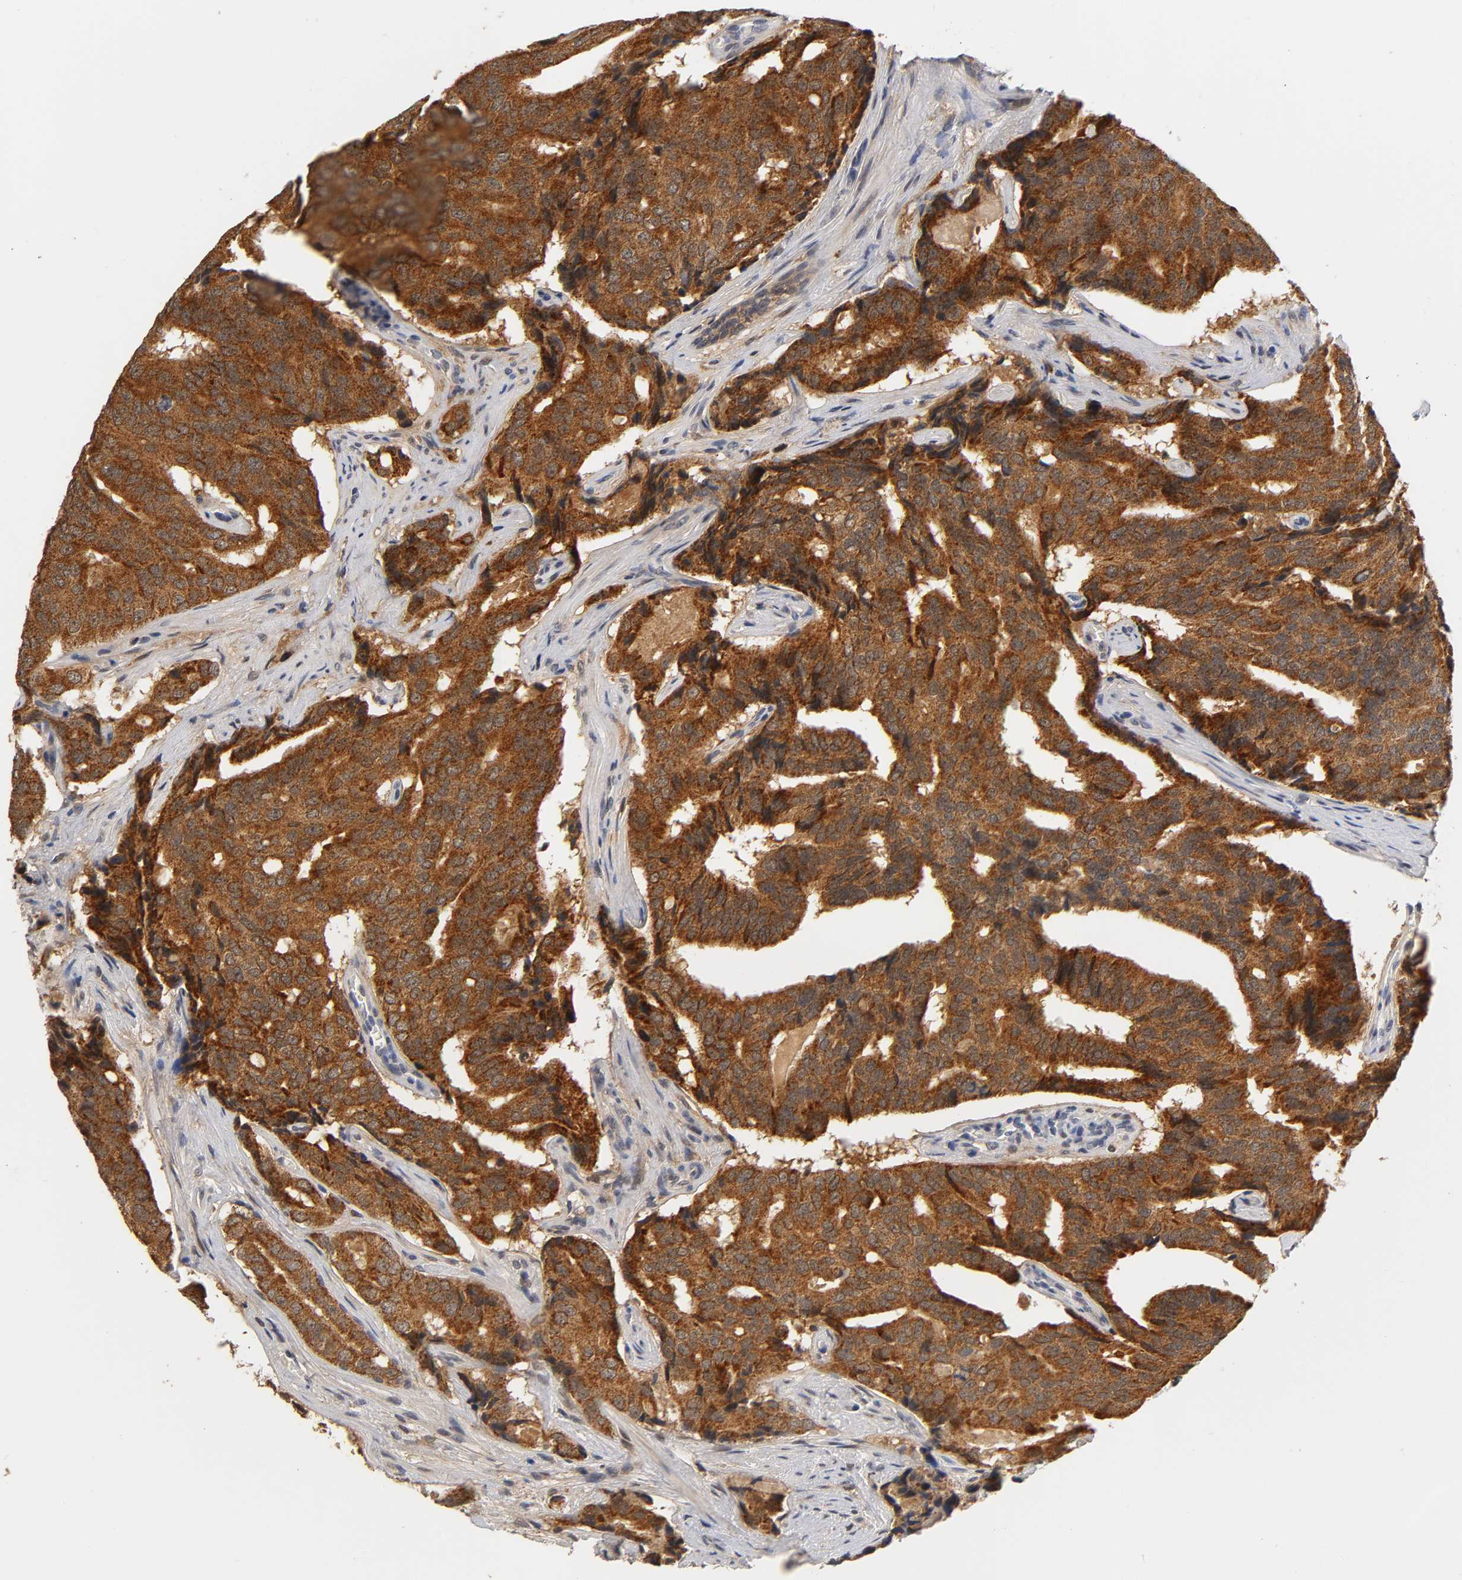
{"staining": {"intensity": "strong", "quantity": ">75%", "location": "cytoplasmic/membranous,nuclear"}, "tissue": "prostate cancer", "cell_type": "Tumor cells", "image_type": "cancer", "snomed": [{"axis": "morphology", "description": "Adenocarcinoma, High grade"}, {"axis": "topography", "description": "Prostate"}], "caption": "This histopathology image reveals prostate cancer stained with immunohistochemistry (IHC) to label a protein in brown. The cytoplasmic/membranous and nuclear of tumor cells show strong positivity for the protein. Nuclei are counter-stained blue.", "gene": "GSTZ1", "patient": {"sex": "male", "age": 58}}